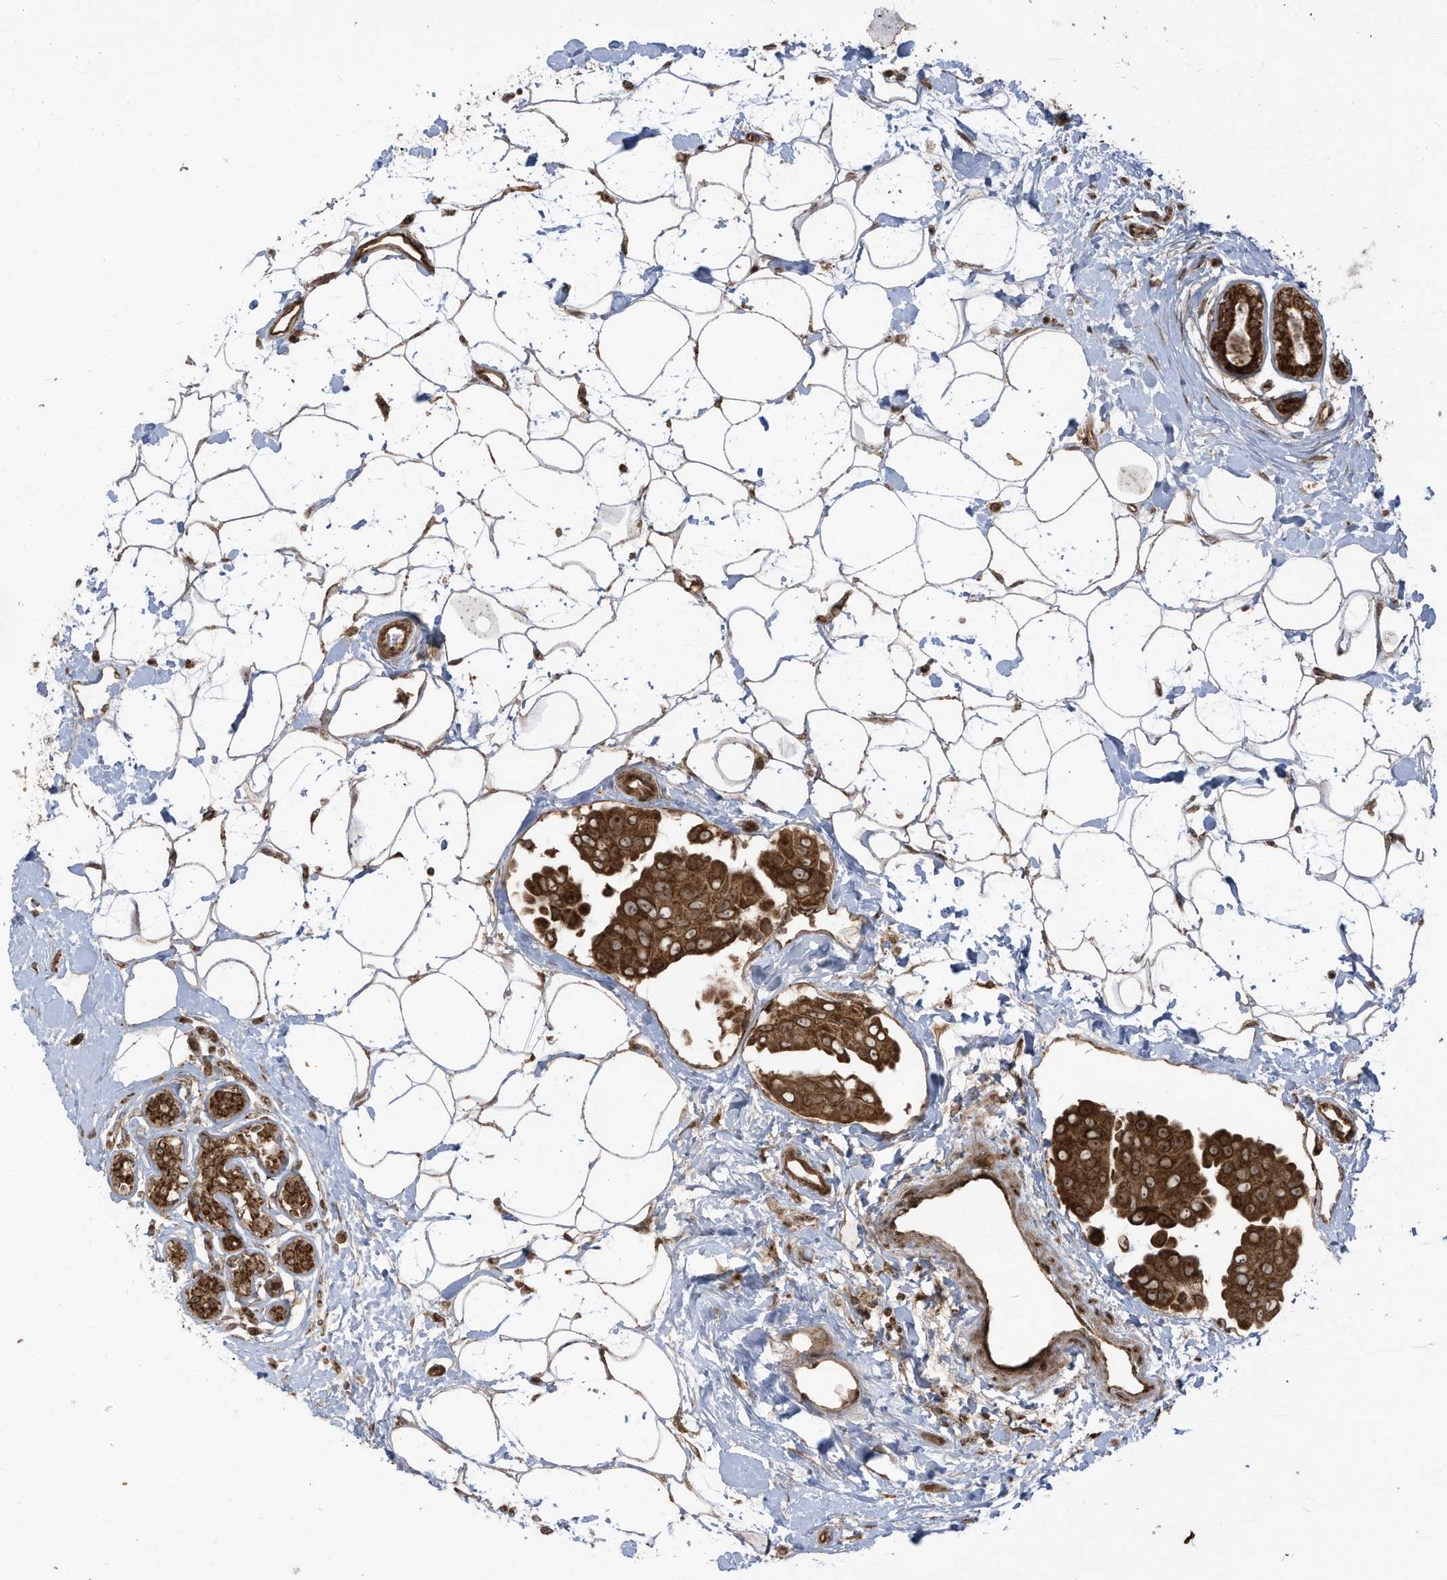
{"staining": {"intensity": "strong", "quantity": ">75%", "location": "cytoplasmic/membranous"}, "tissue": "breast cancer", "cell_type": "Tumor cells", "image_type": "cancer", "snomed": [{"axis": "morphology", "description": "Normal tissue, NOS"}, {"axis": "morphology", "description": "Duct carcinoma"}, {"axis": "topography", "description": "Breast"}], "caption": "Immunohistochemical staining of breast cancer (invasive ductal carcinoma) exhibits high levels of strong cytoplasmic/membranous positivity in about >75% of tumor cells.", "gene": "TRIM67", "patient": {"sex": "female", "age": 39}}